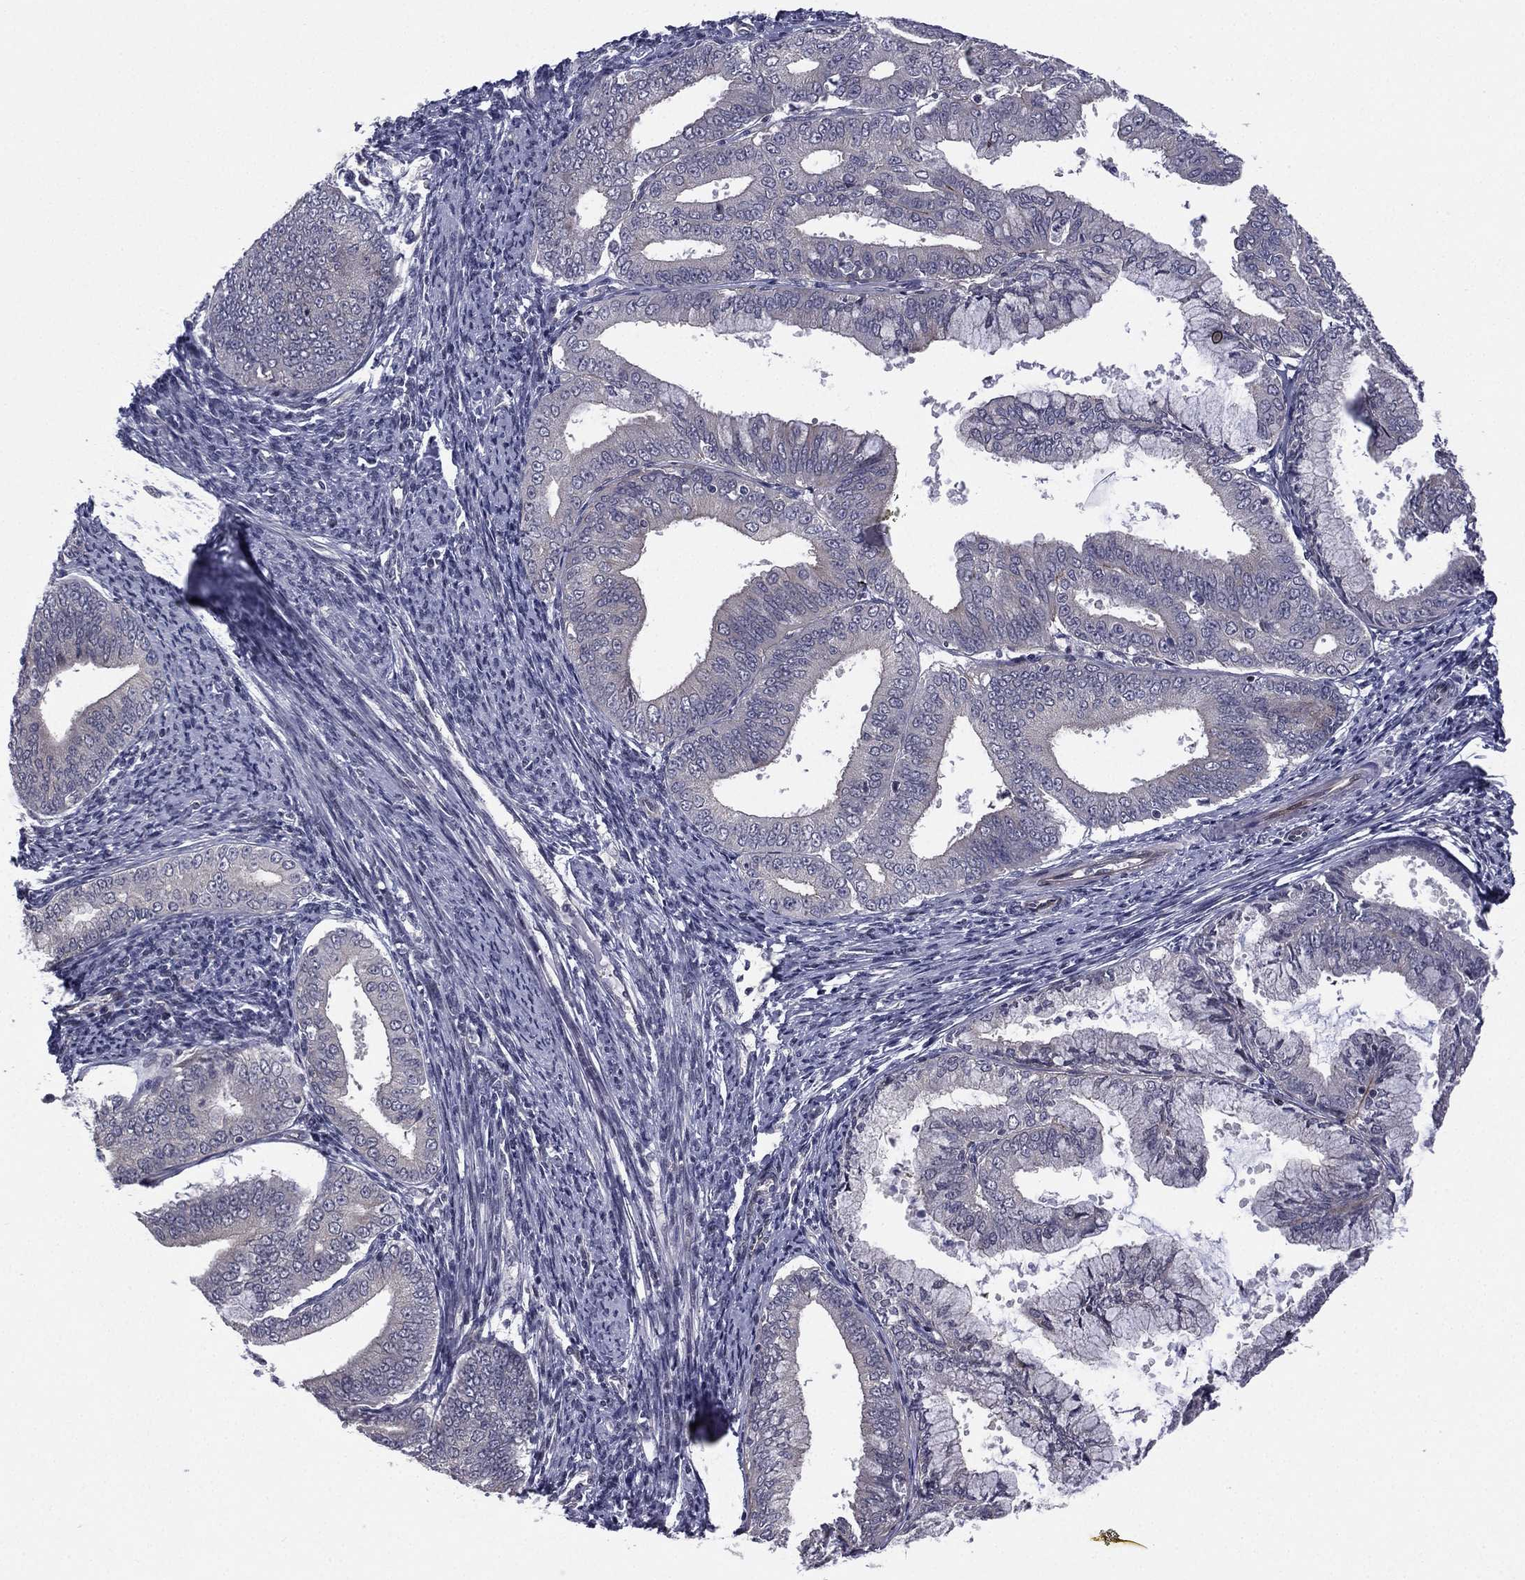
{"staining": {"intensity": "negative", "quantity": "none", "location": "none"}, "tissue": "endometrial cancer", "cell_type": "Tumor cells", "image_type": "cancer", "snomed": [{"axis": "morphology", "description": "Adenocarcinoma, NOS"}, {"axis": "topography", "description": "Endometrium"}], "caption": "The image demonstrates no staining of tumor cells in endometrial adenocarcinoma. (Stains: DAB (3,3'-diaminobenzidine) IHC with hematoxylin counter stain, Microscopy: brightfield microscopy at high magnification).", "gene": "ACTRT2", "patient": {"sex": "female", "age": 63}}